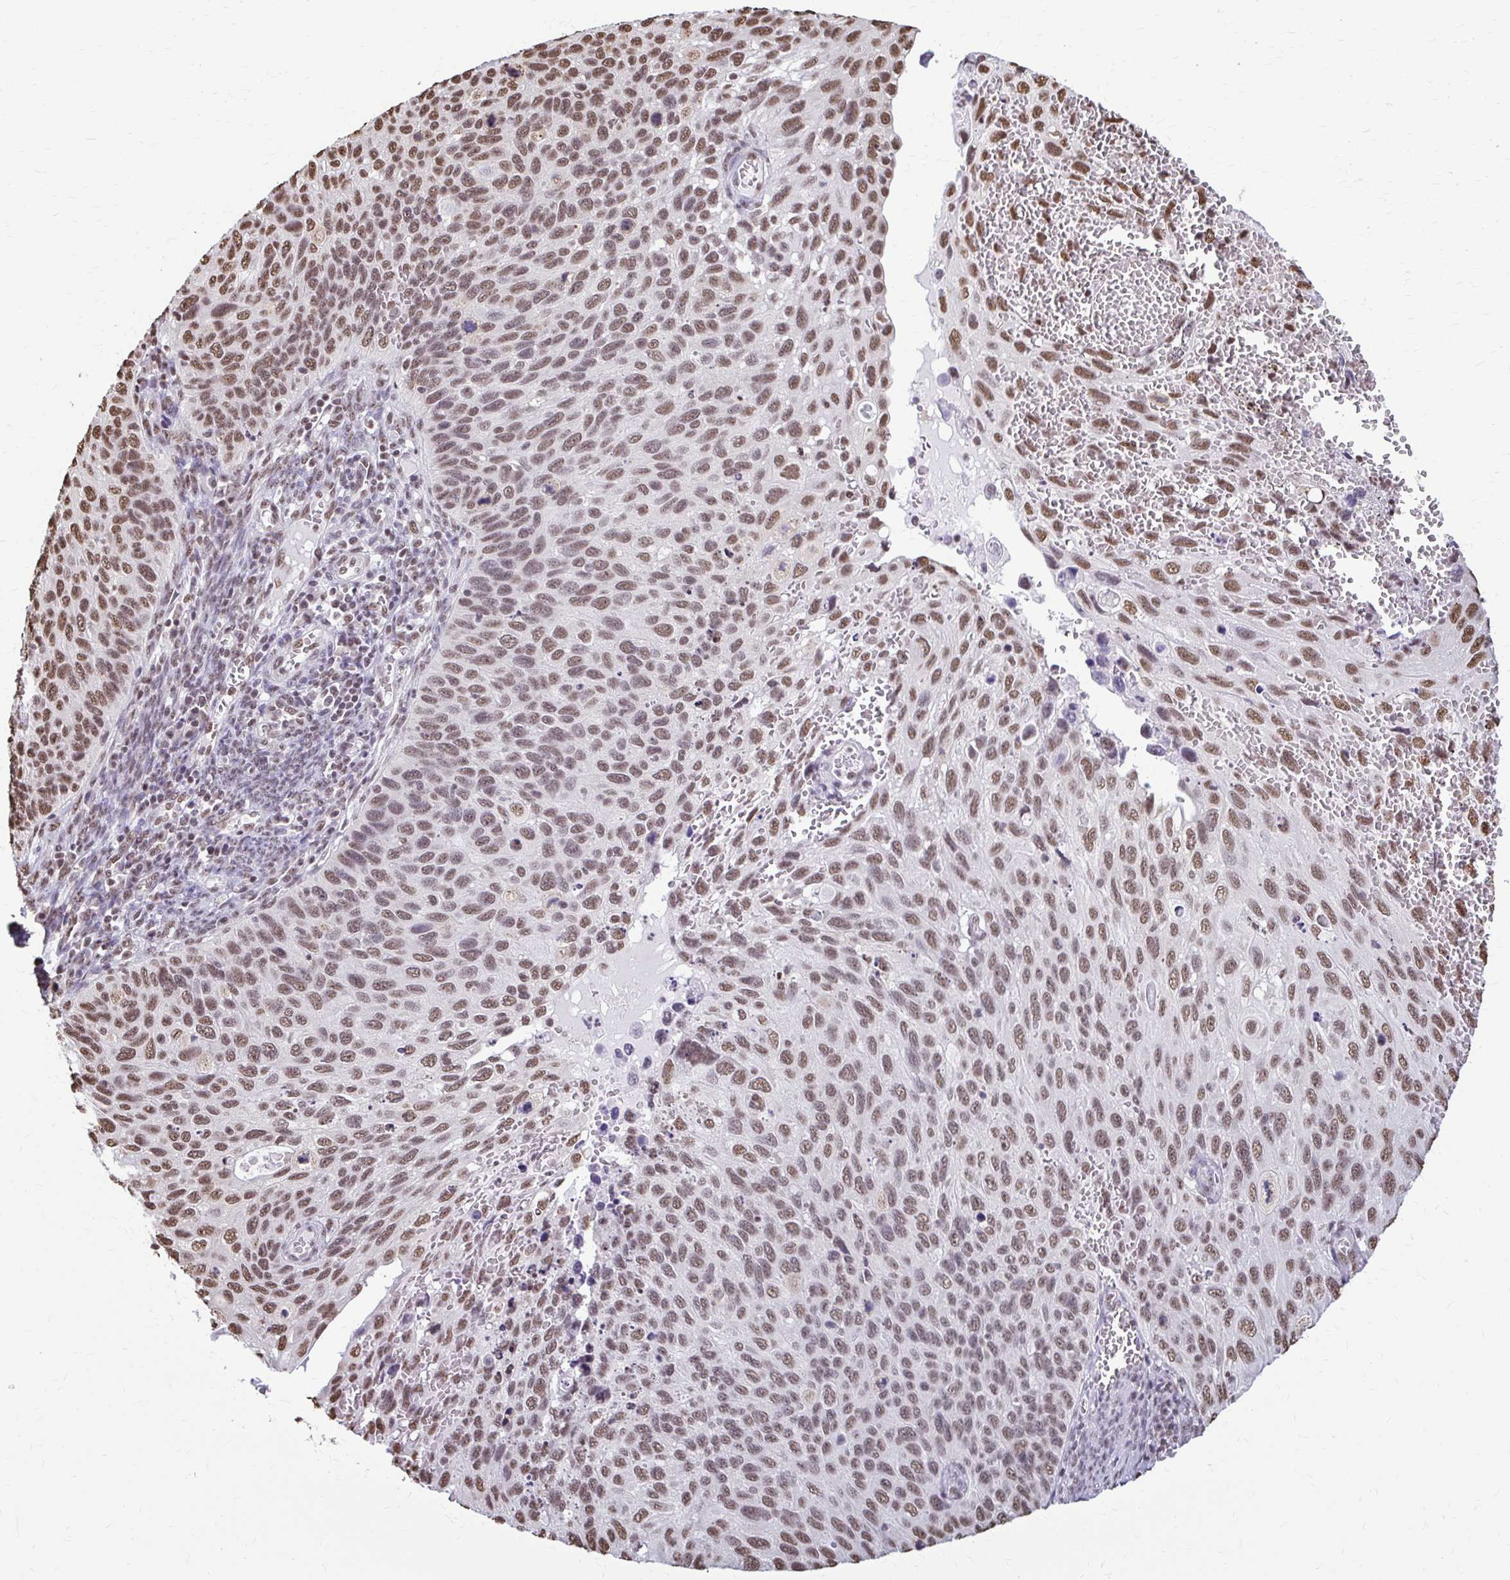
{"staining": {"intensity": "moderate", "quantity": ">75%", "location": "nuclear"}, "tissue": "cervical cancer", "cell_type": "Tumor cells", "image_type": "cancer", "snomed": [{"axis": "morphology", "description": "Squamous cell carcinoma, NOS"}, {"axis": "topography", "description": "Cervix"}], "caption": "Protein staining reveals moderate nuclear positivity in approximately >75% of tumor cells in cervical squamous cell carcinoma. Nuclei are stained in blue.", "gene": "SNRPA", "patient": {"sex": "female", "age": 70}}